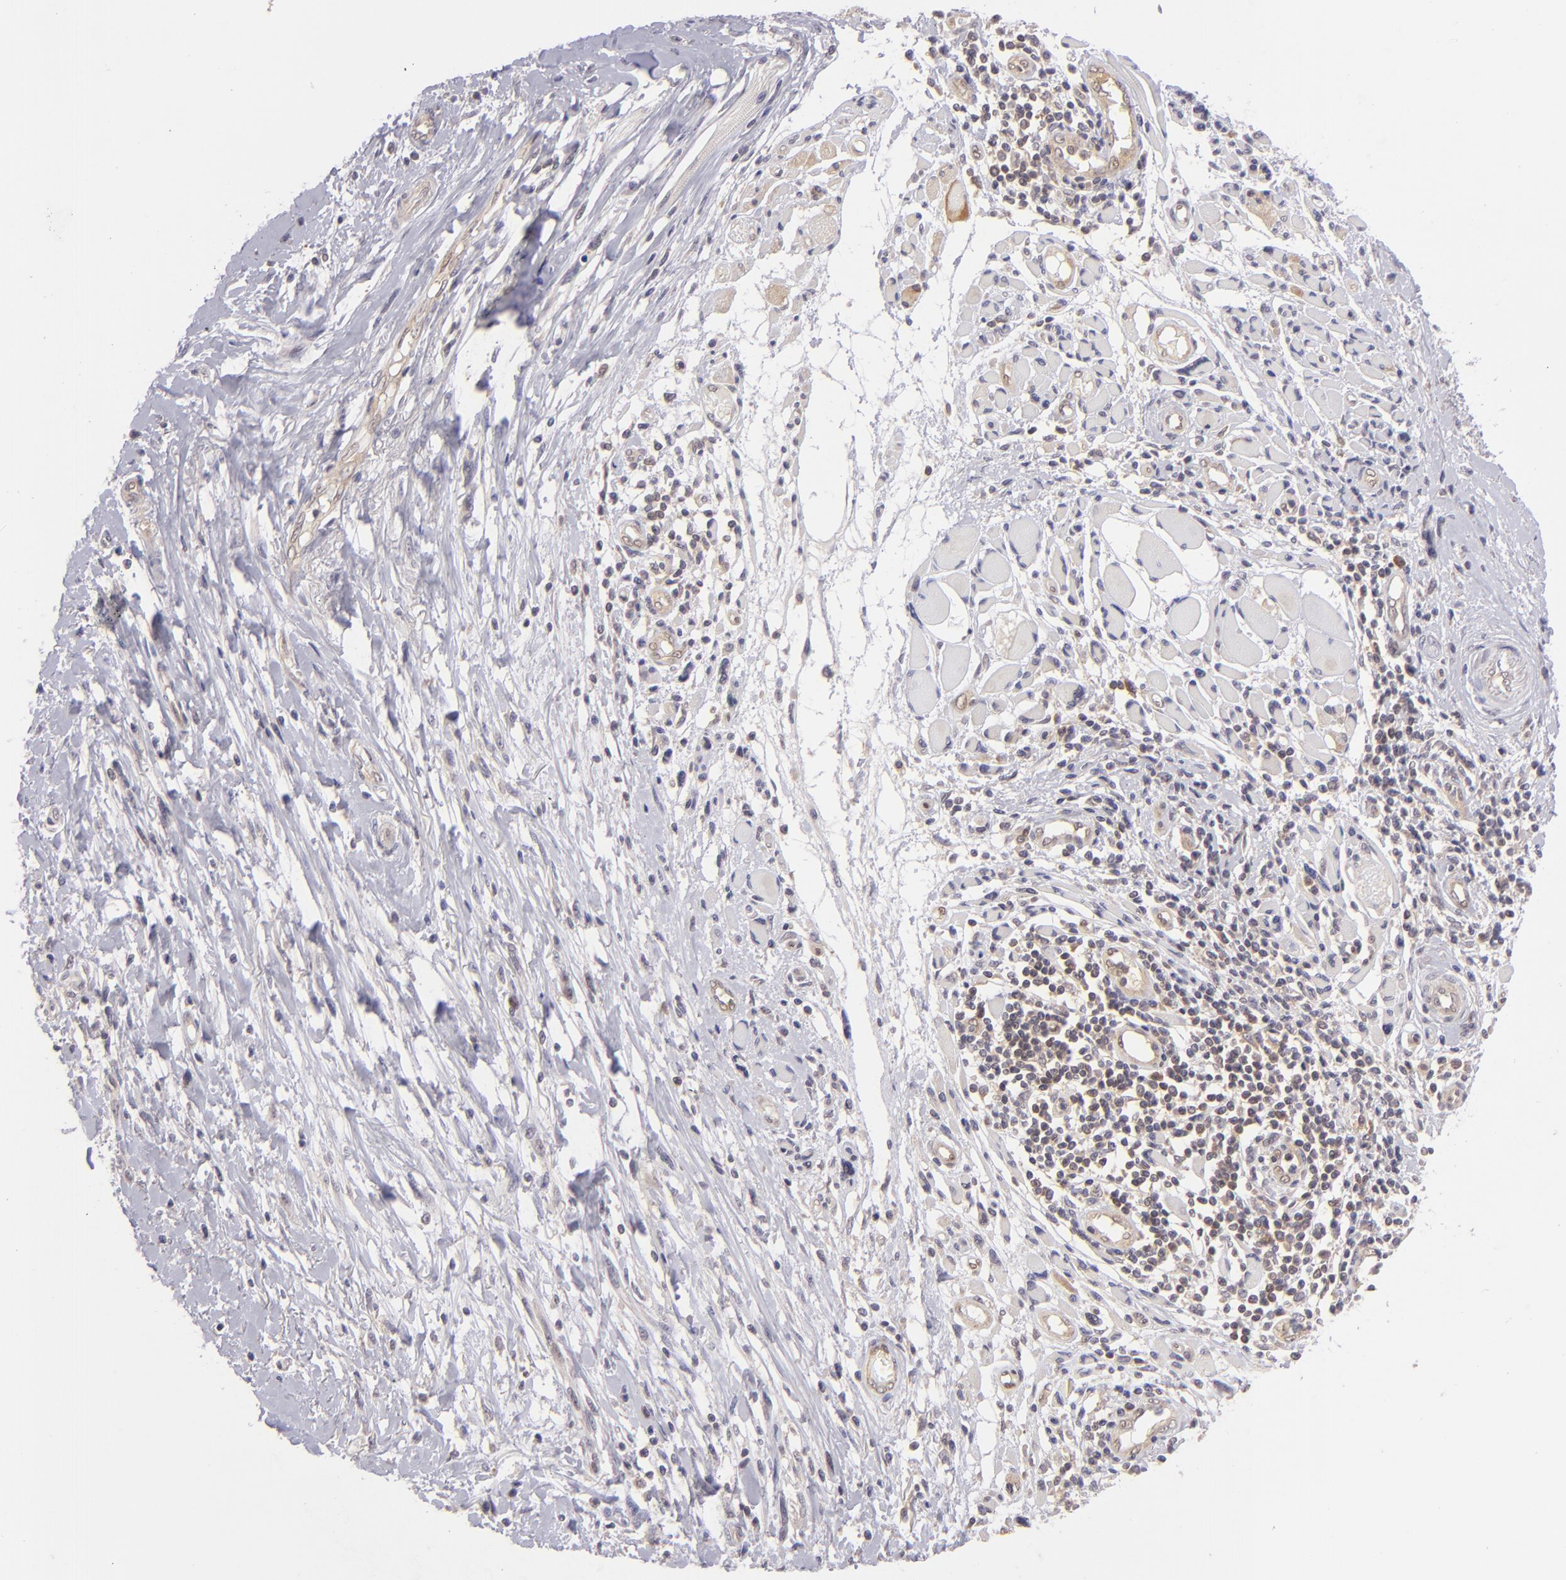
{"staining": {"intensity": "negative", "quantity": "none", "location": "none"}, "tissue": "melanoma", "cell_type": "Tumor cells", "image_type": "cancer", "snomed": [{"axis": "morphology", "description": "Malignant melanoma, NOS"}, {"axis": "topography", "description": "Skin"}], "caption": "A high-resolution photomicrograph shows immunohistochemistry (IHC) staining of melanoma, which displays no significant positivity in tumor cells.", "gene": "PTPN13", "patient": {"sex": "male", "age": 91}}